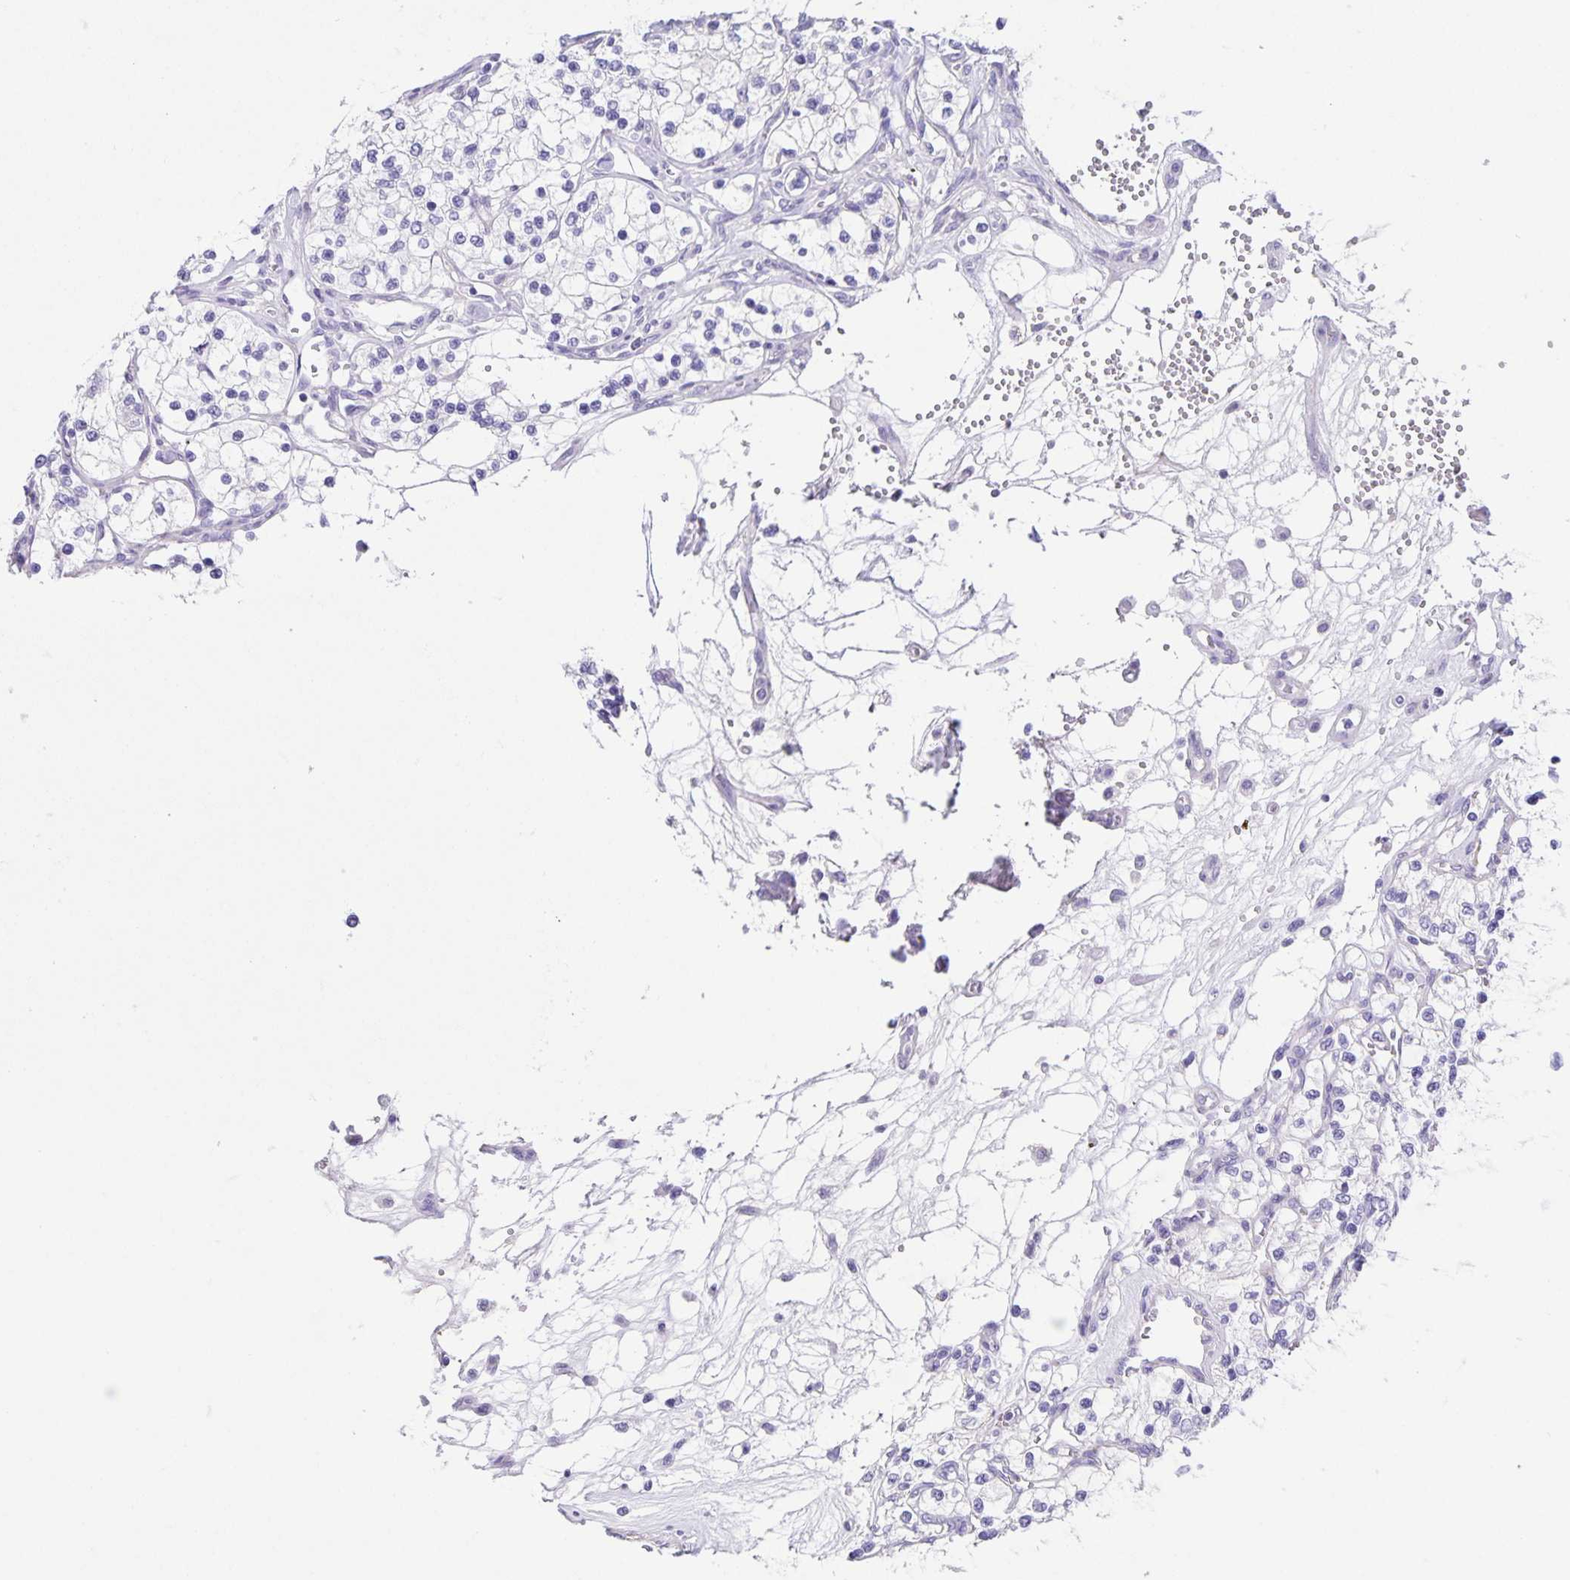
{"staining": {"intensity": "negative", "quantity": "none", "location": "none"}, "tissue": "renal cancer", "cell_type": "Tumor cells", "image_type": "cancer", "snomed": [{"axis": "morphology", "description": "Adenocarcinoma, NOS"}, {"axis": "topography", "description": "Kidney"}], "caption": "Renal cancer (adenocarcinoma) stained for a protein using immunohistochemistry displays no positivity tumor cells.", "gene": "UBQLN3", "patient": {"sex": "female", "age": 69}}